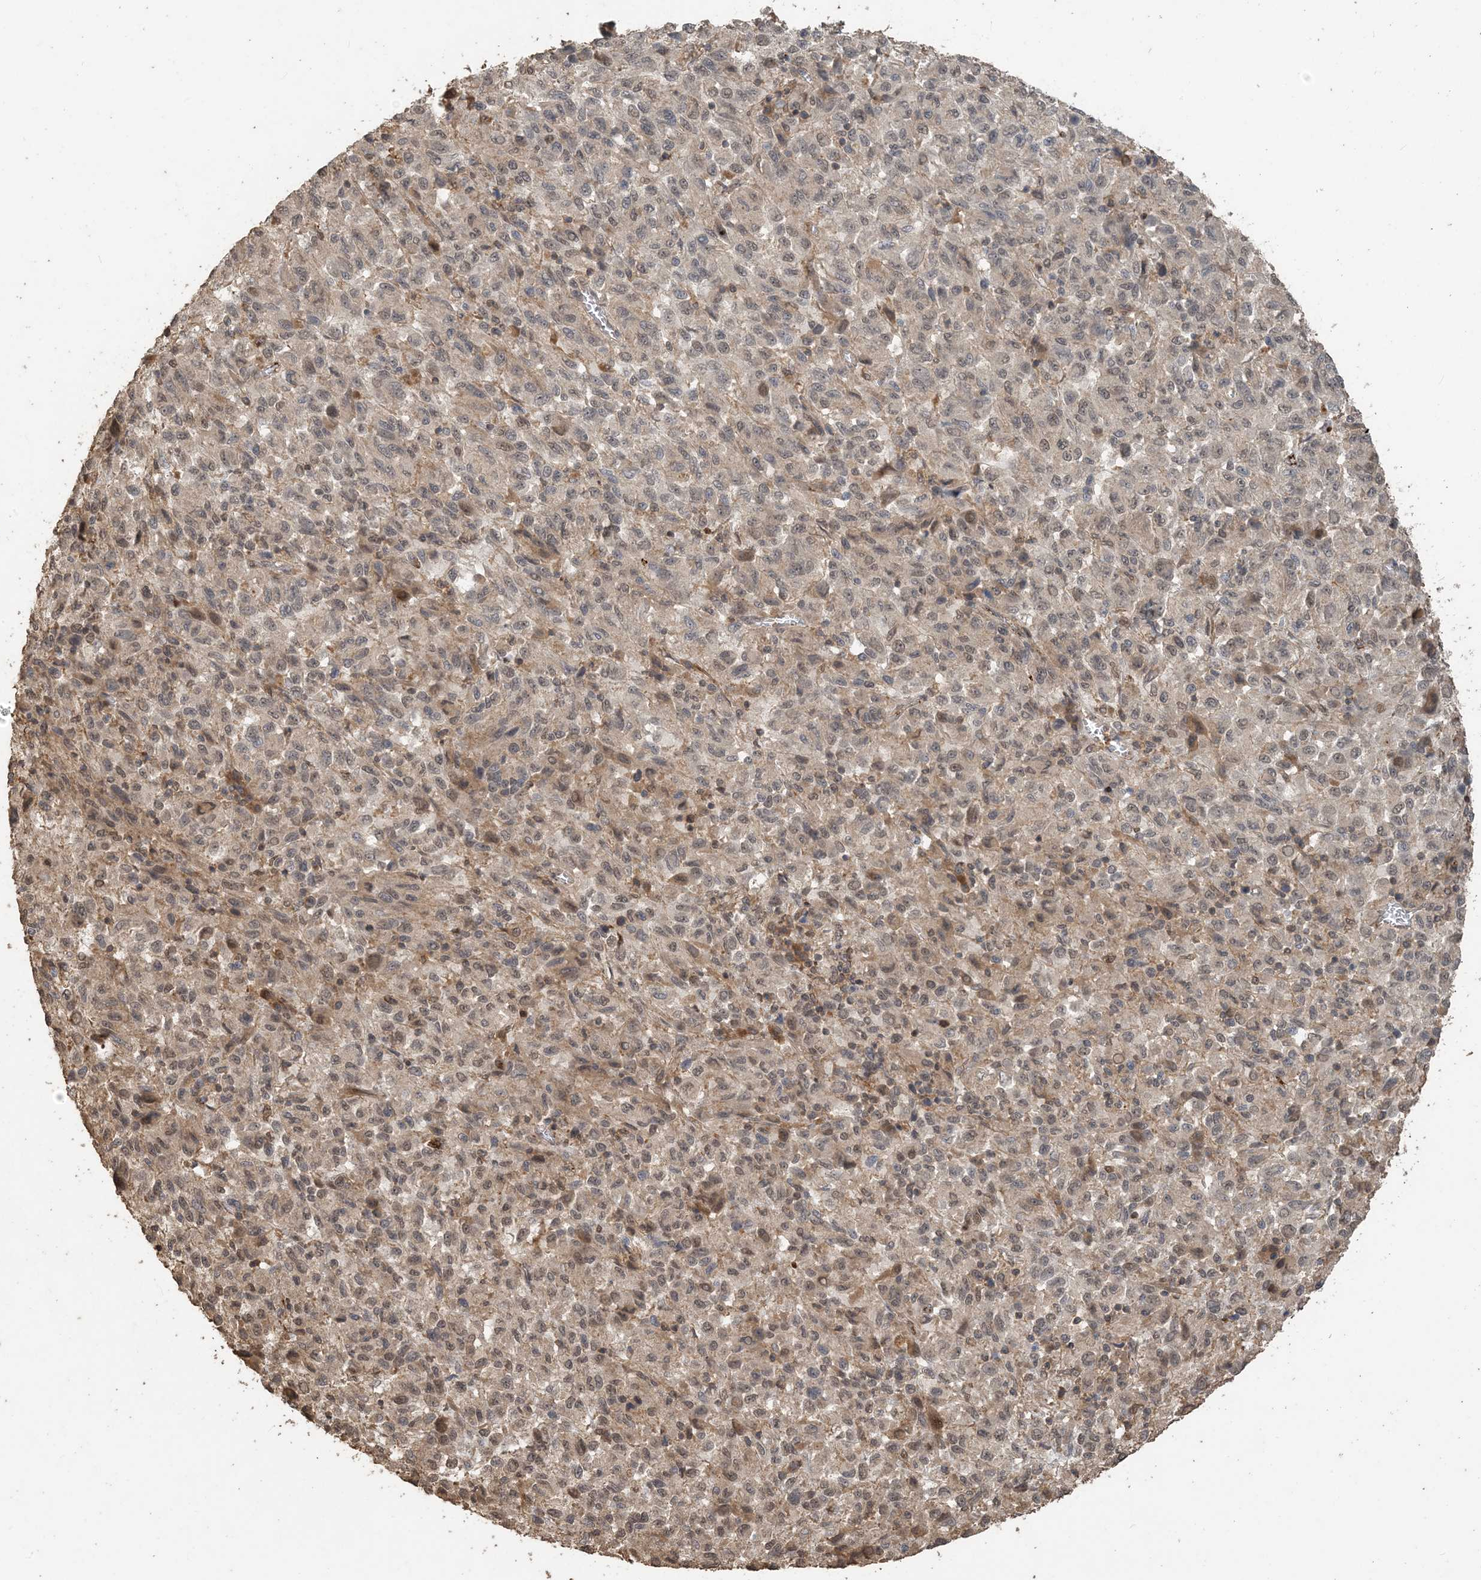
{"staining": {"intensity": "weak", "quantity": "25%-75%", "location": "nuclear"}, "tissue": "melanoma", "cell_type": "Tumor cells", "image_type": "cancer", "snomed": [{"axis": "morphology", "description": "Malignant melanoma, Metastatic site"}, {"axis": "topography", "description": "Lung"}], "caption": "Immunohistochemical staining of melanoma reveals low levels of weak nuclear positivity in approximately 25%-75% of tumor cells.", "gene": "ZC3H12A", "patient": {"sex": "male", "age": 64}}